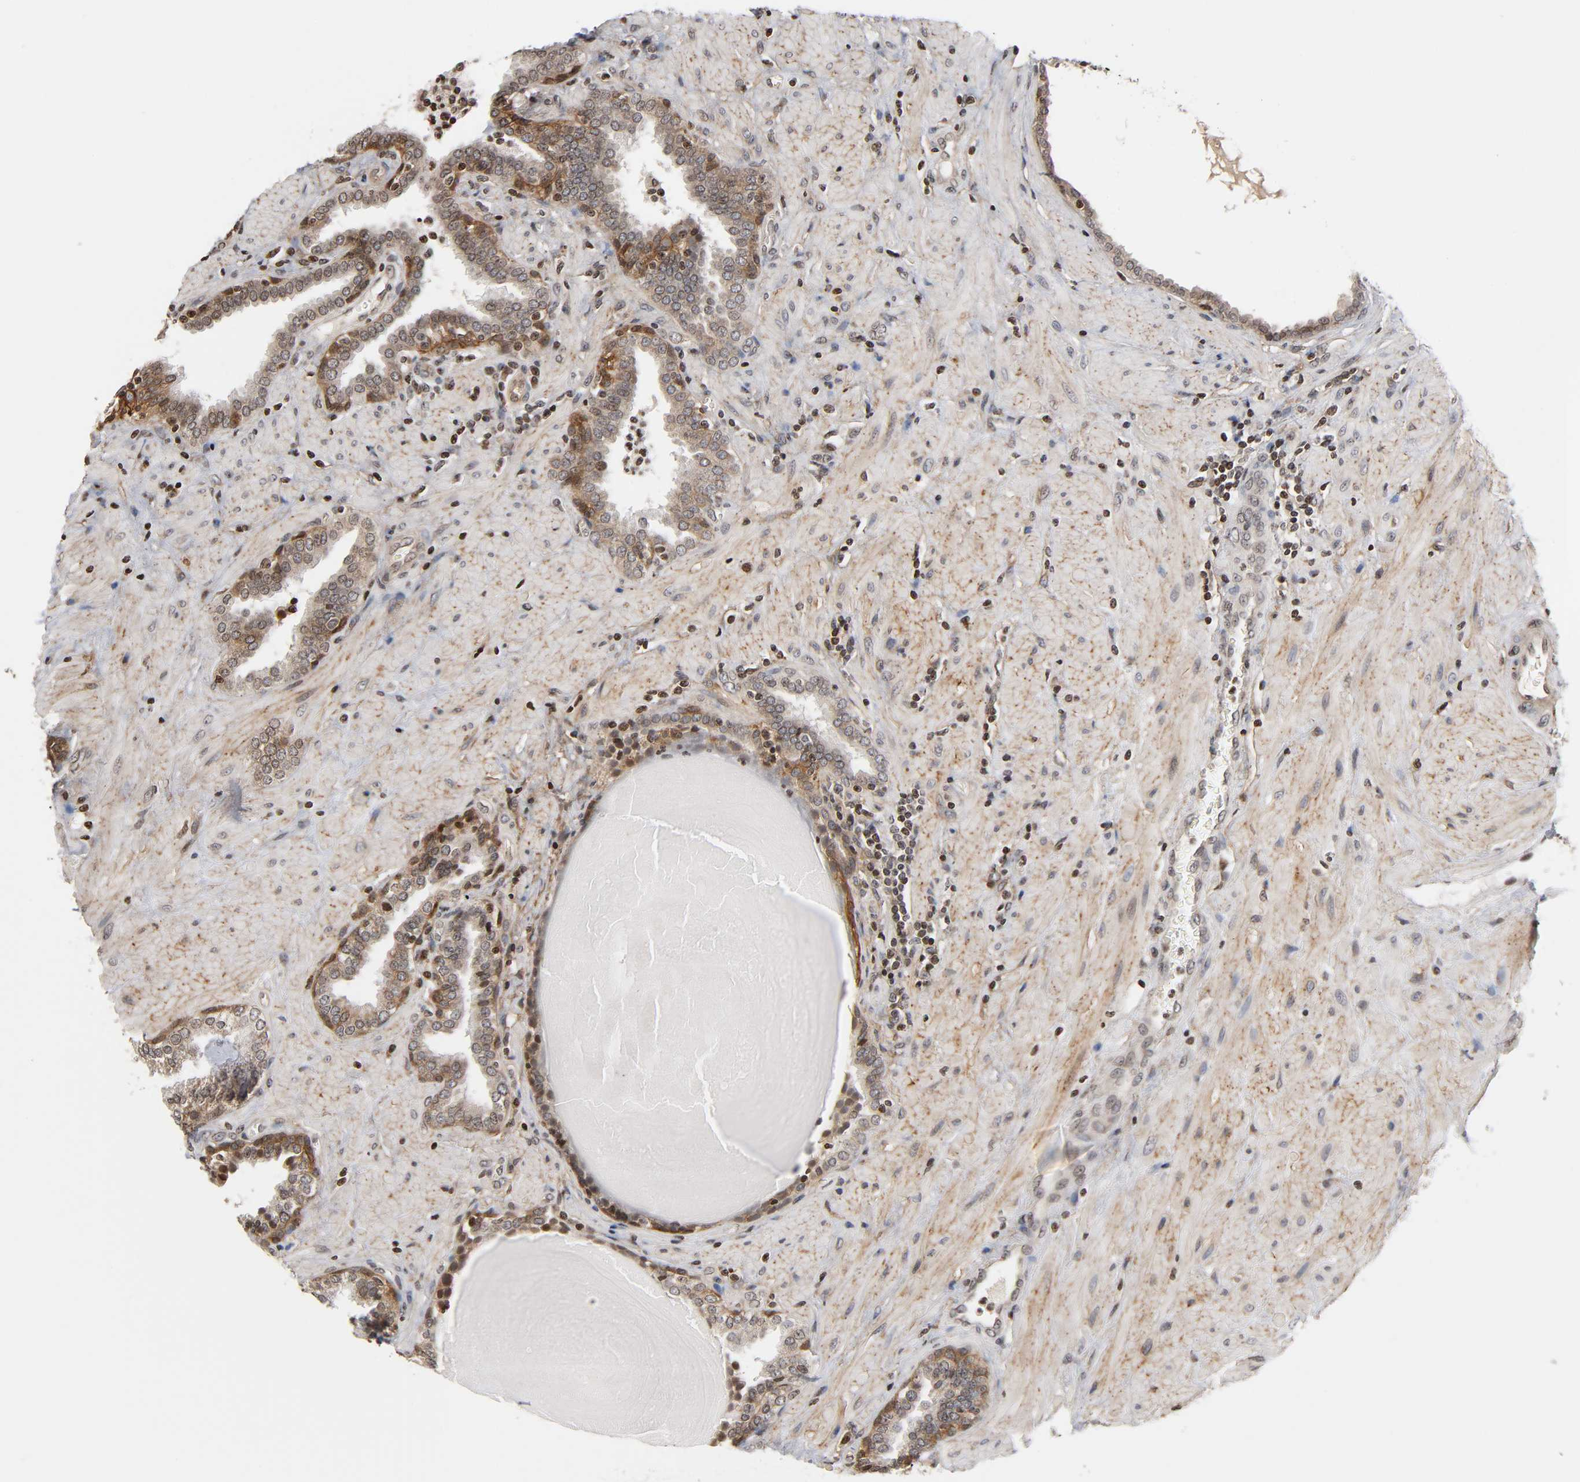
{"staining": {"intensity": "moderate", "quantity": "25%-75%", "location": "cytoplasmic/membranous"}, "tissue": "prostate", "cell_type": "Glandular cells", "image_type": "normal", "snomed": [{"axis": "morphology", "description": "Normal tissue, NOS"}, {"axis": "topography", "description": "Prostate"}], "caption": "Glandular cells demonstrate medium levels of moderate cytoplasmic/membranous staining in about 25%-75% of cells in unremarkable prostate.", "gene": "ITGAV", "patient": {"sex": "male", "age": 51}}